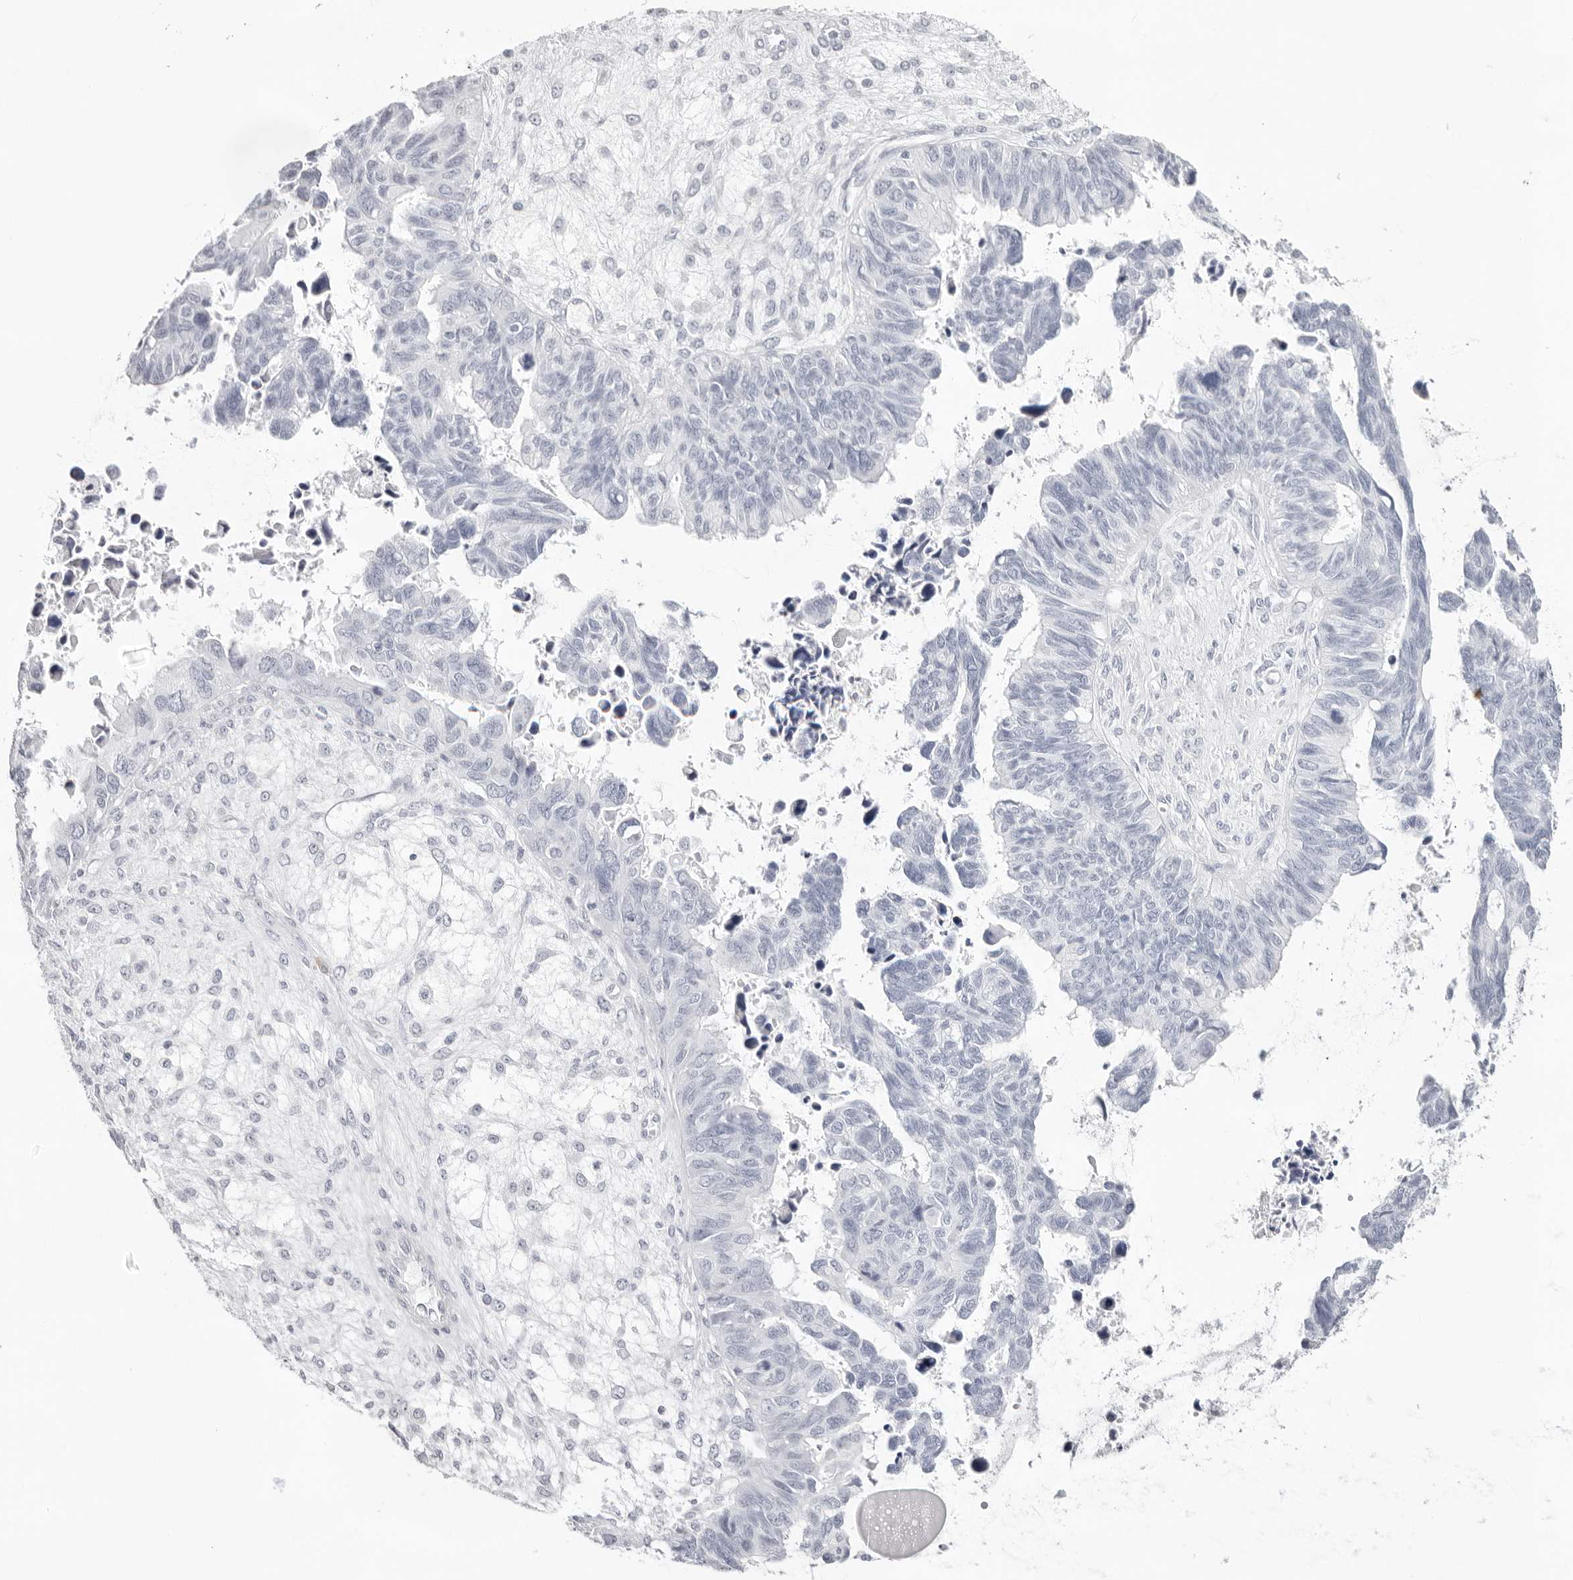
{"staining": {"intensity": "negative", "quantity": "none", "location": "none"}, "tissue": "ovarian cancer", "cell_type": "Tumor cells", "image_type": "cancer", "snomed": [{"axis": "morphology", "description": "Cystadenocarcinoma, serous, NOS"}, {"axis": "topography", "description": "Ovary"}], "caption": "An image of human serous cystadenocarcinoma (ovarian) is negative for staining in tumor cells.", "gene": "INSL3", "patient": {"sex": "female", "age": 79}}